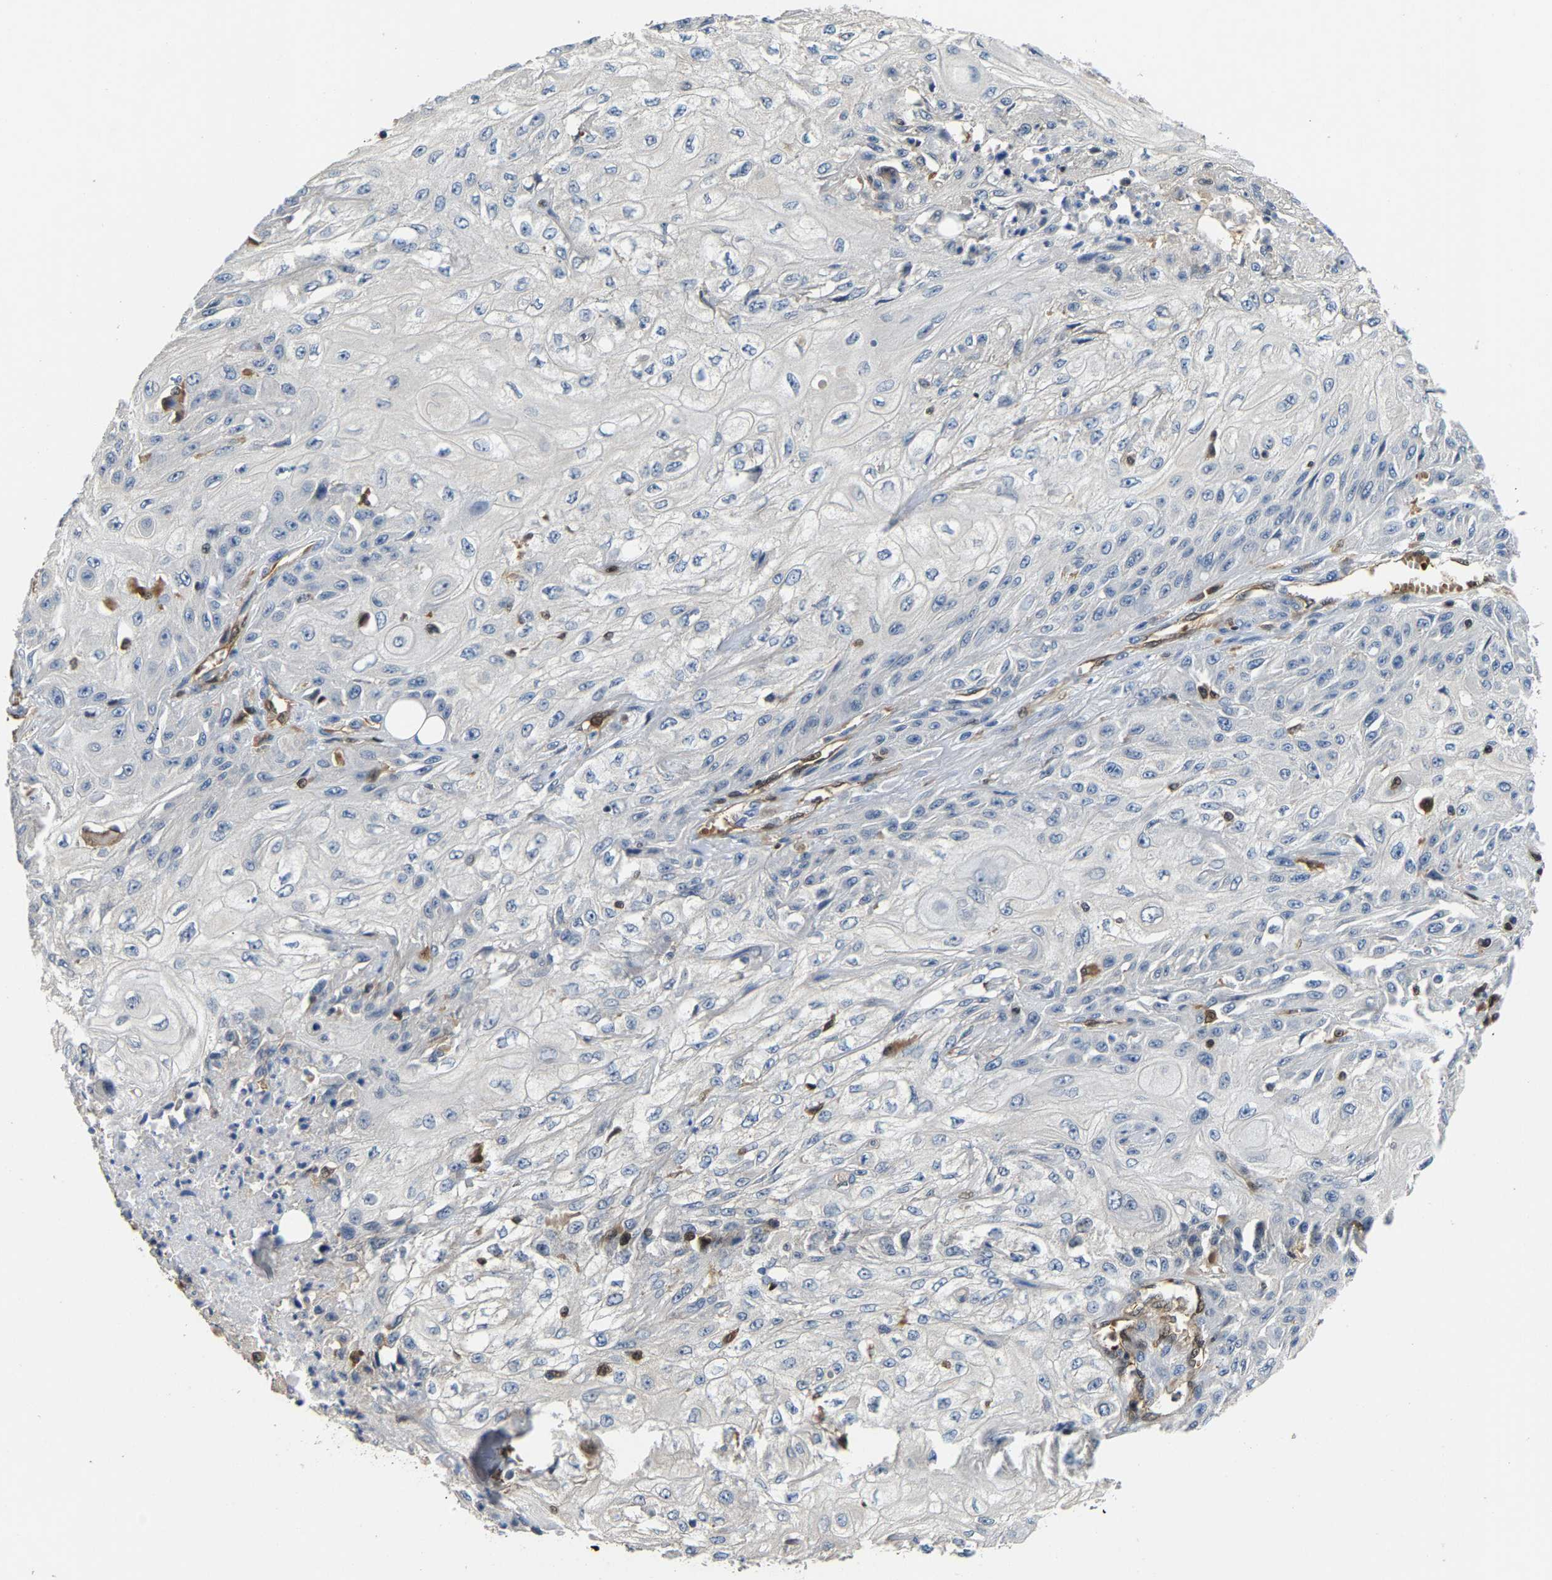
{"staining": {"intensity": "negative", "quantity": "none", "location": "none"}, "tissue": "skin cancer", "cell_type": "Tumor cells", "image_type": "cancer", "snomed": [{"axis": "morphology", "description": "Squamous cell carcinoma, NOS"}, {"axis": "morphology", "description": "Squamous cell carcinoma, metastatic, NOS"}, {"axis": "topography", "description": "Skin"}, {"axis": "topography", "description": "Lymph node"}], "caption": "Human metastatic squamous cell carcinoma (skin) stained for a protein using immunohistochemistry (IHC) demonstrates no positivity in tumor cells.", "gene": "GIMAP7", "patient": {"sex": "male", "age": 75}}